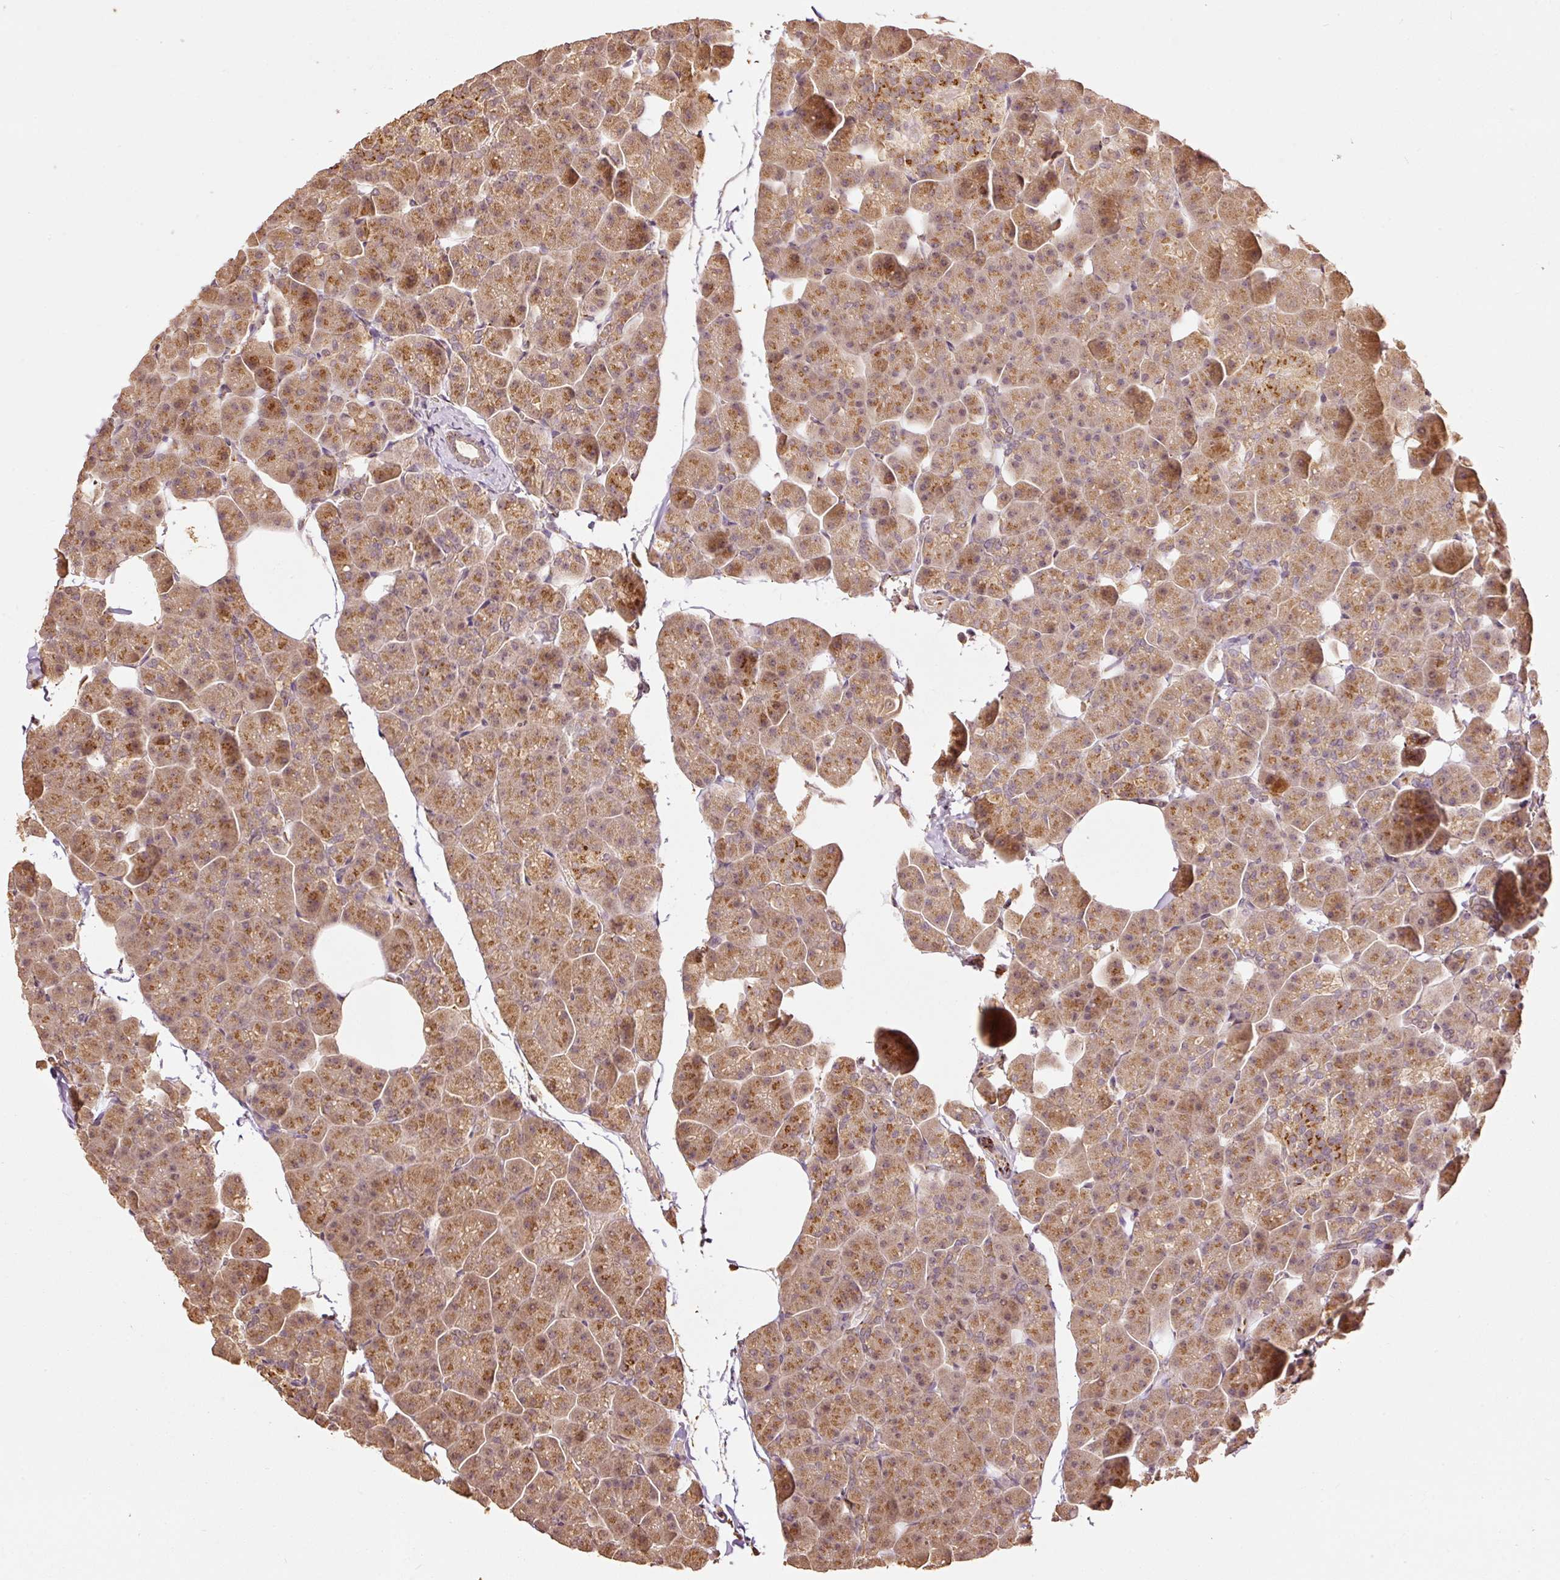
{"staining": {"intensity": "moderate", "quantity": ">75%", "location": "cytoplasmic/membranous"}, "tissue": "pancreas", "cell_type": "Exocrine glandular cells", "image_type": "normal", "snomed": [{"axis": "morphology", "description": "Normal tissue, NOS"}, {"axis": "topography", "description": "Pancreas"}], "caption": "Unremarkable pancreas was stained to show a protein in brown. There is medium levels of moderate cytoplasmic/membranous expression in approximately >75% of exocrine glandular cells. Nuclei are stained in blue.", "gene": "FUT8", "patient": {"sex": "male", "age": 35}}